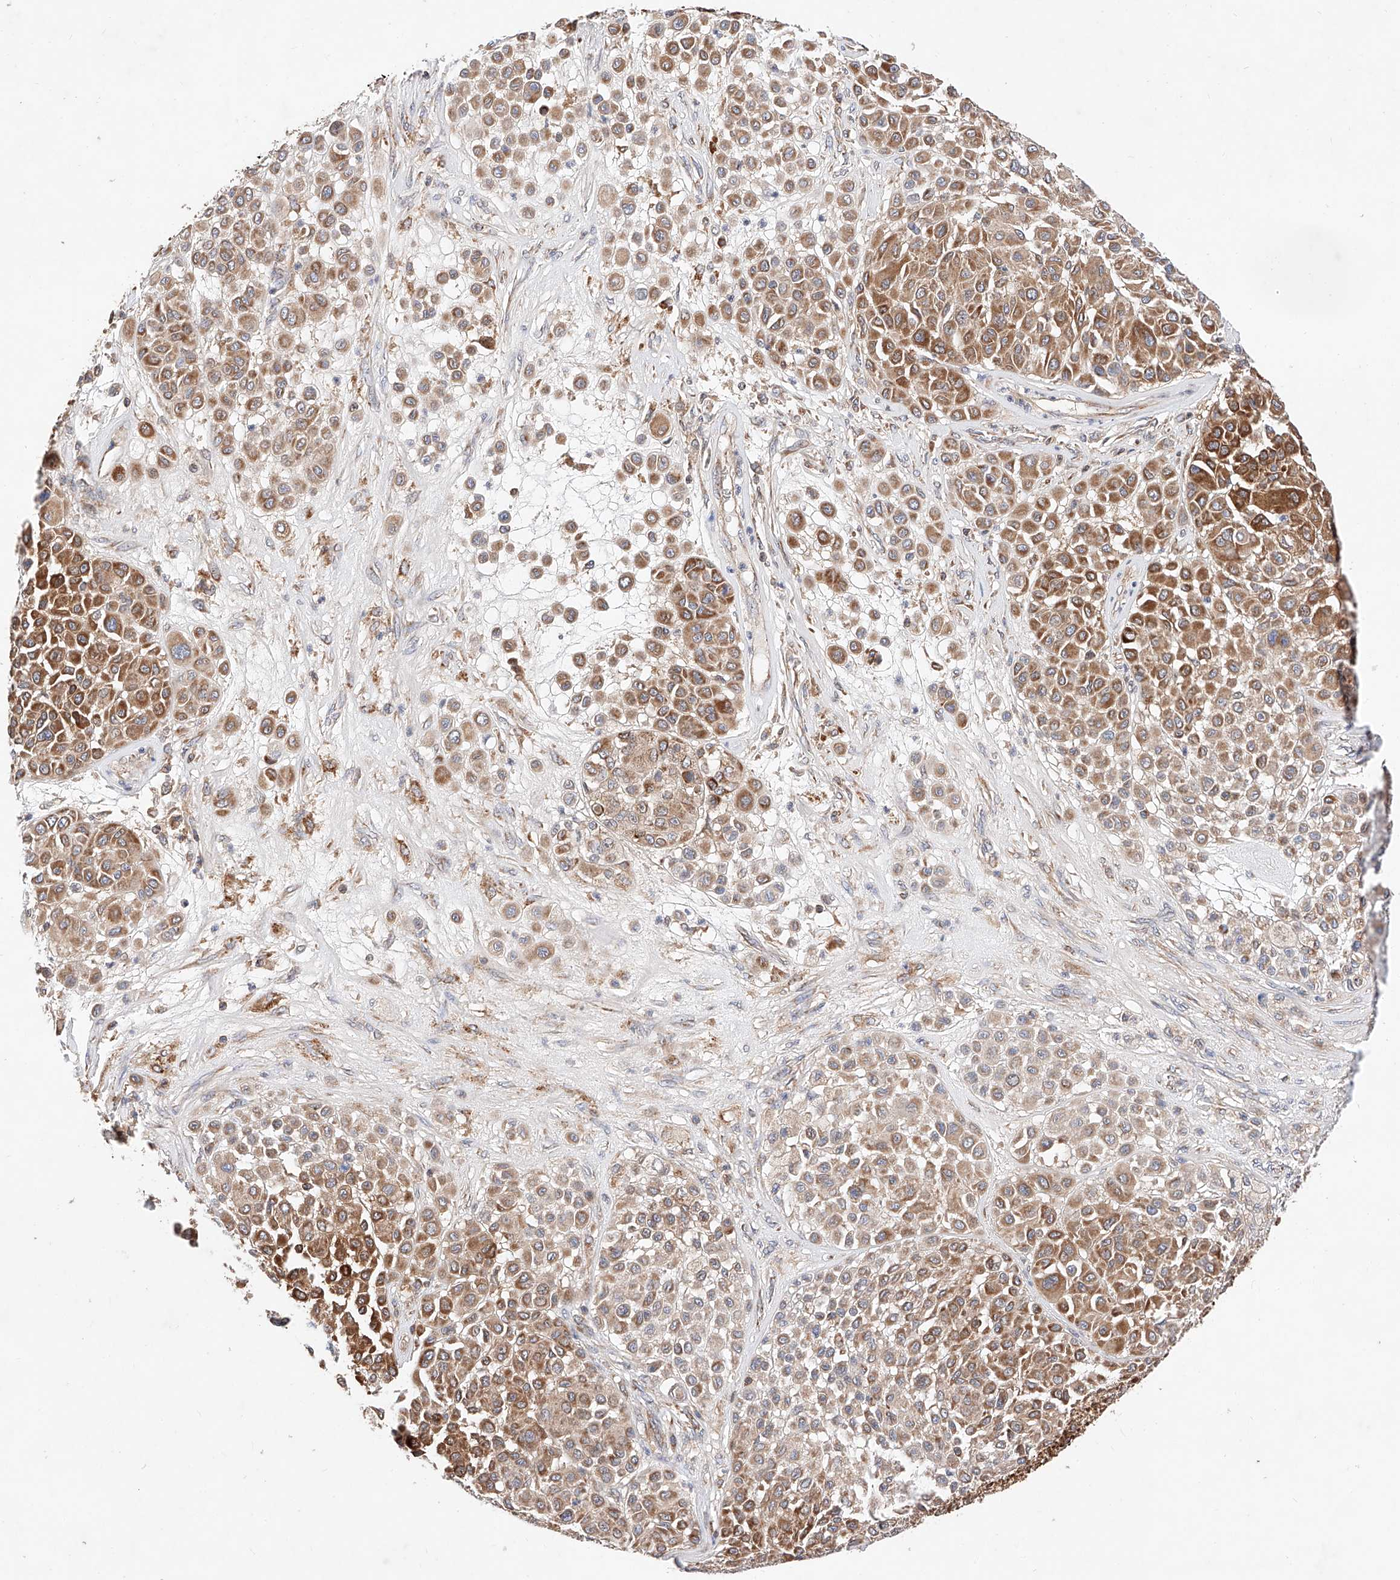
{"staining": {"intensity": "moderate", "quantity": ">75%", "location": "cytoplasmic/membranous"}, "tissue": "melanoma", "cell_type": "Tumor cells", "image_type": "cancer", "snomed": [{"axis": "morphology", "description": "Malignant melanoma, Metastatic site"}, {"axis": "topography", "description": "Soft tissue"}], "caption": "Melanoma stained for a protein (brown) exhibits moderate cytoplasmic/membranous positive positivity in about >75% of tumor cells.", "gene": "NR1D1", "patient": {"sex": "male", "age": 41}}